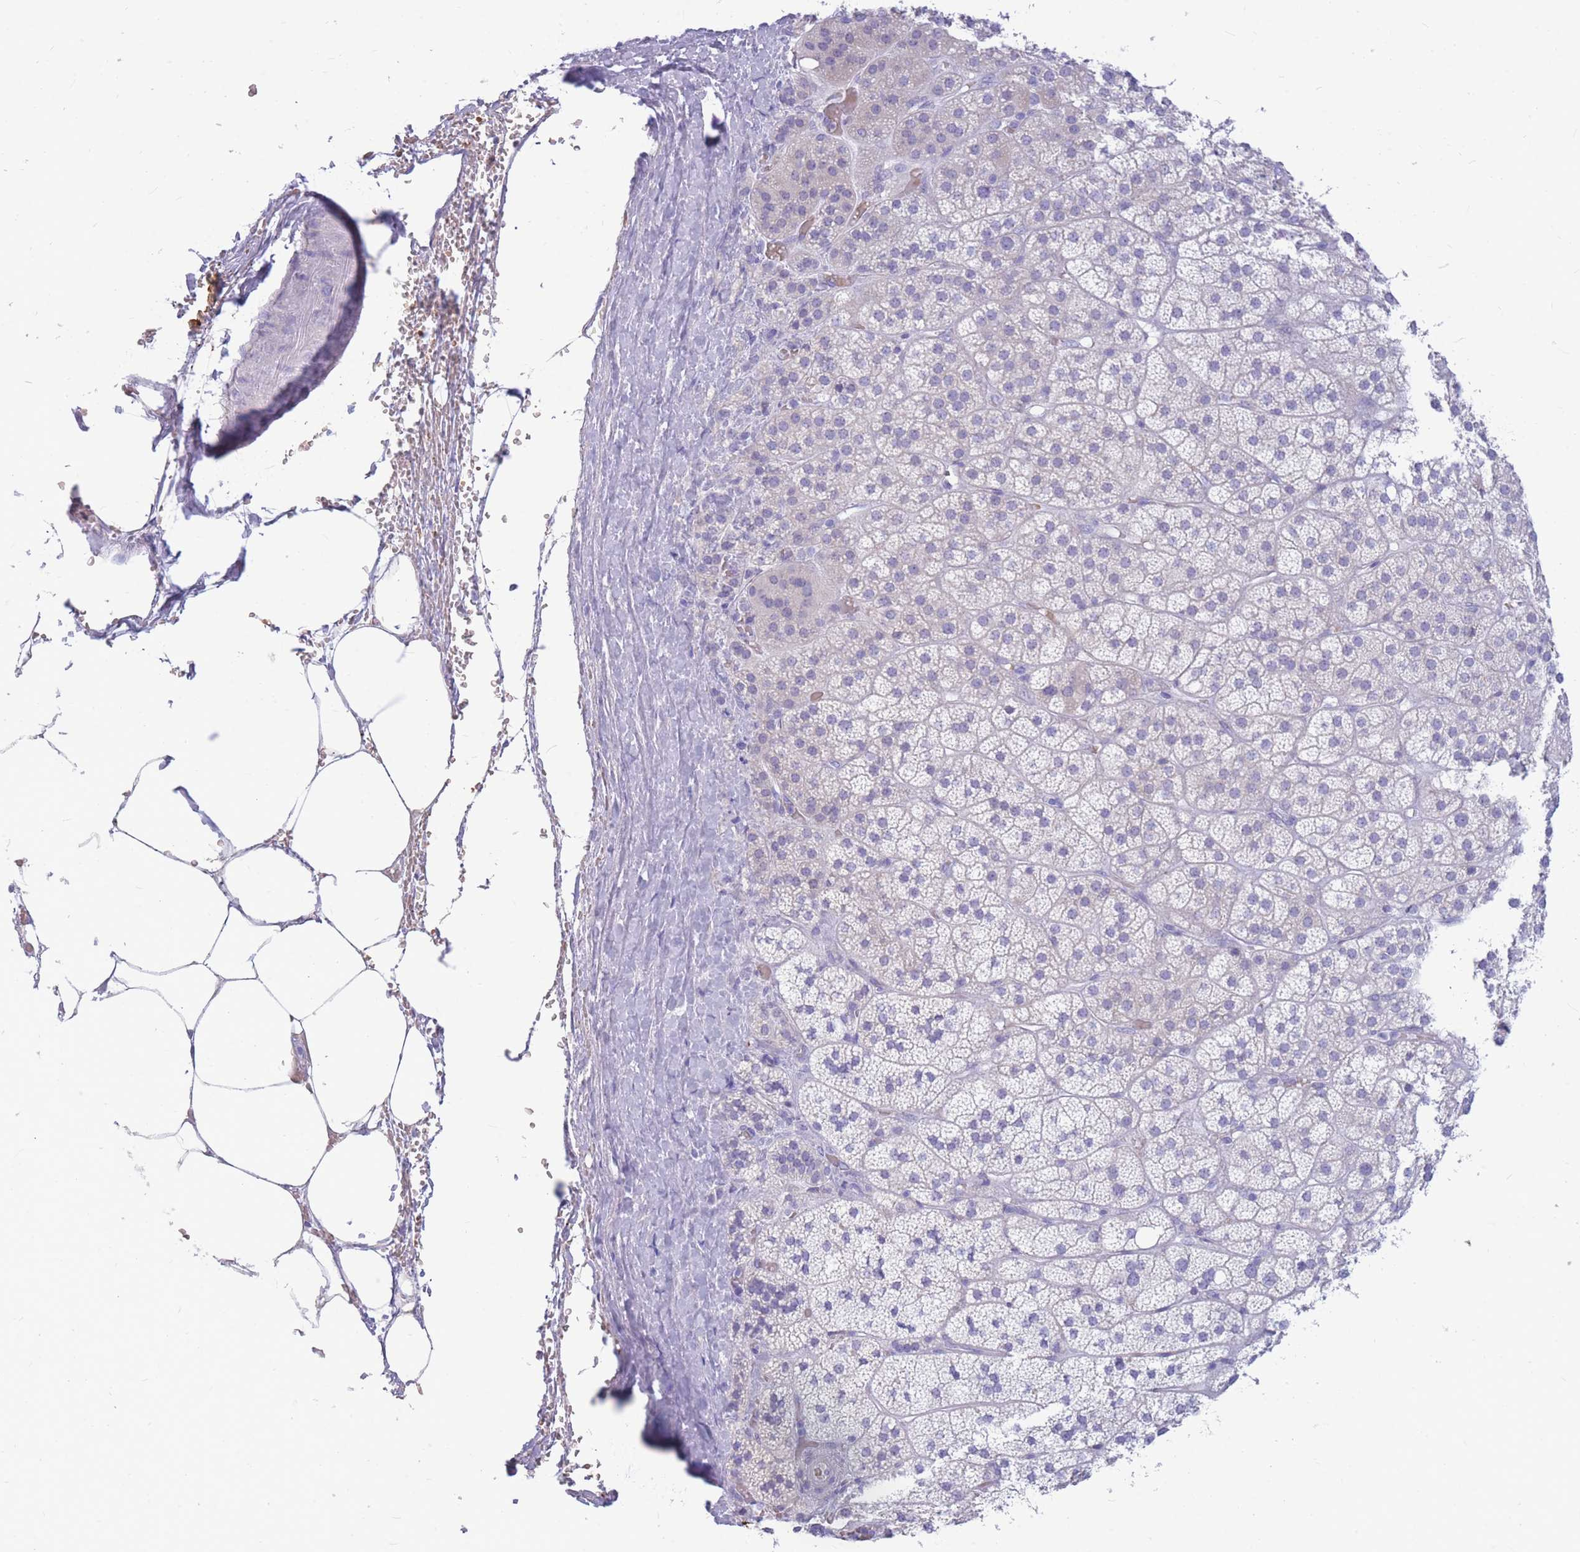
{"staining": {"intensity": "negative", "quantity": "none", "location": "none"}, "tissue": "adrenal gland", "cell_type": "Glandular cells", "image_type": "normal", "snomed": [{"axis": "morphology", "description": "Normal tissue, NOS"}, {"axis": "topography", "description": "Adrenal gland"}], "caption": "Immunohistochemical staining of unremarkable adrenal gland displays no significant expression in glandular cells.", "gene": "TPSAB1", "patient": {"sex": "female", "age": 70}}